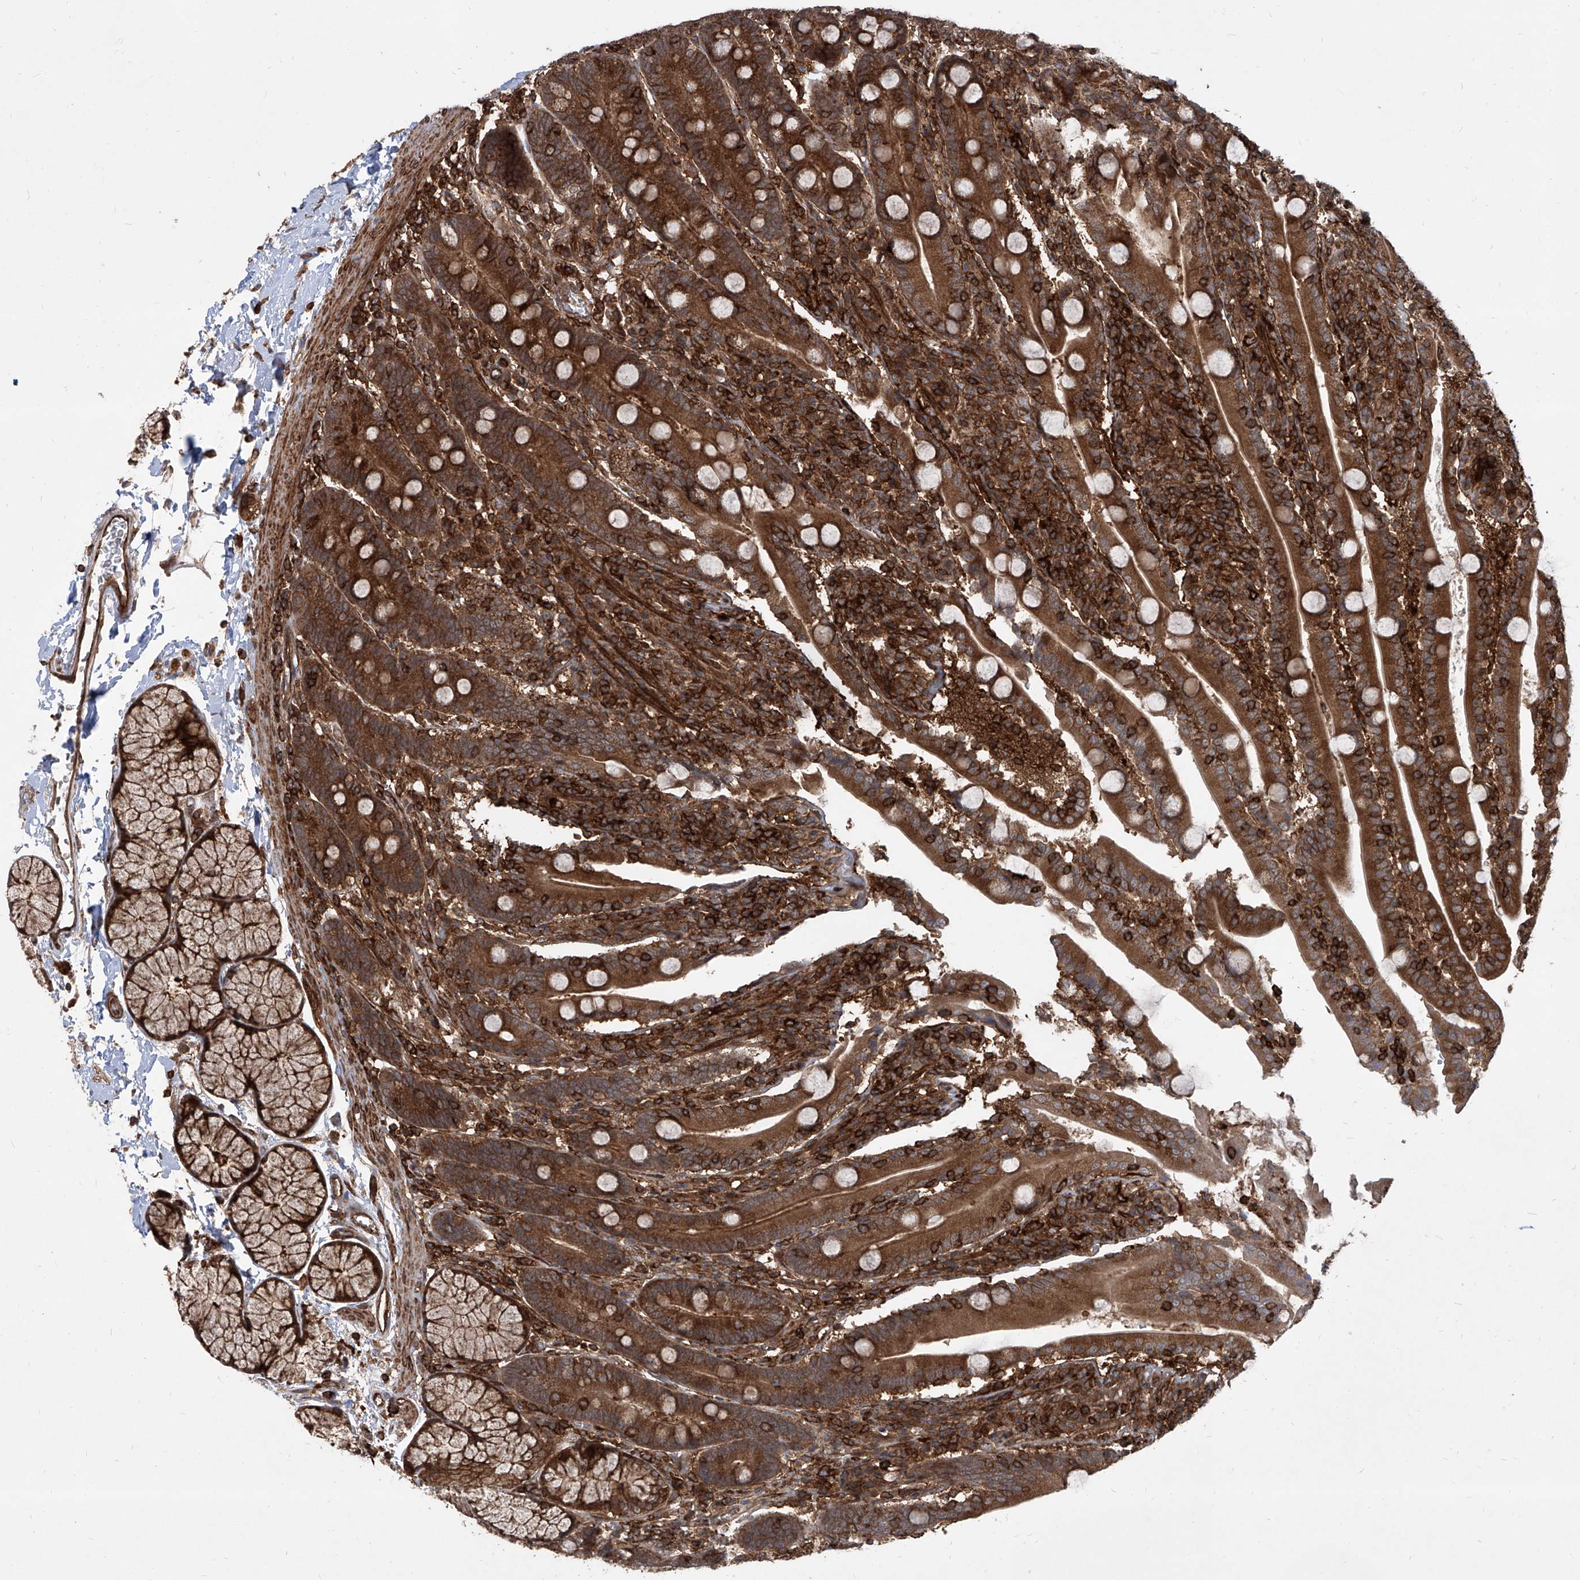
{"staining": {"intensity": "strong", "quantity": ">75%", "location": "cytoplasmic/membranous"}, "tissue": "duodenum", "cell_type": "Glandular cells", "image_type": "normal", "snomed": [{"axis": "morphology", "description": "Normal tissue, NOS"}, {"axis": "topography", "description": "Duodenum"}], "caption": "Protein staining by immunohistochemistry exhibits strong cytoplasmic/membranous expression in approximately >75% of glandular cells in unremarkable duodenum. (DAB (3,3'-diaminobenzidine) IHC with brightfield microscopy, high magnification).", "gene": "MAGED2", "patient": {"sex": "male", "age": 35}}